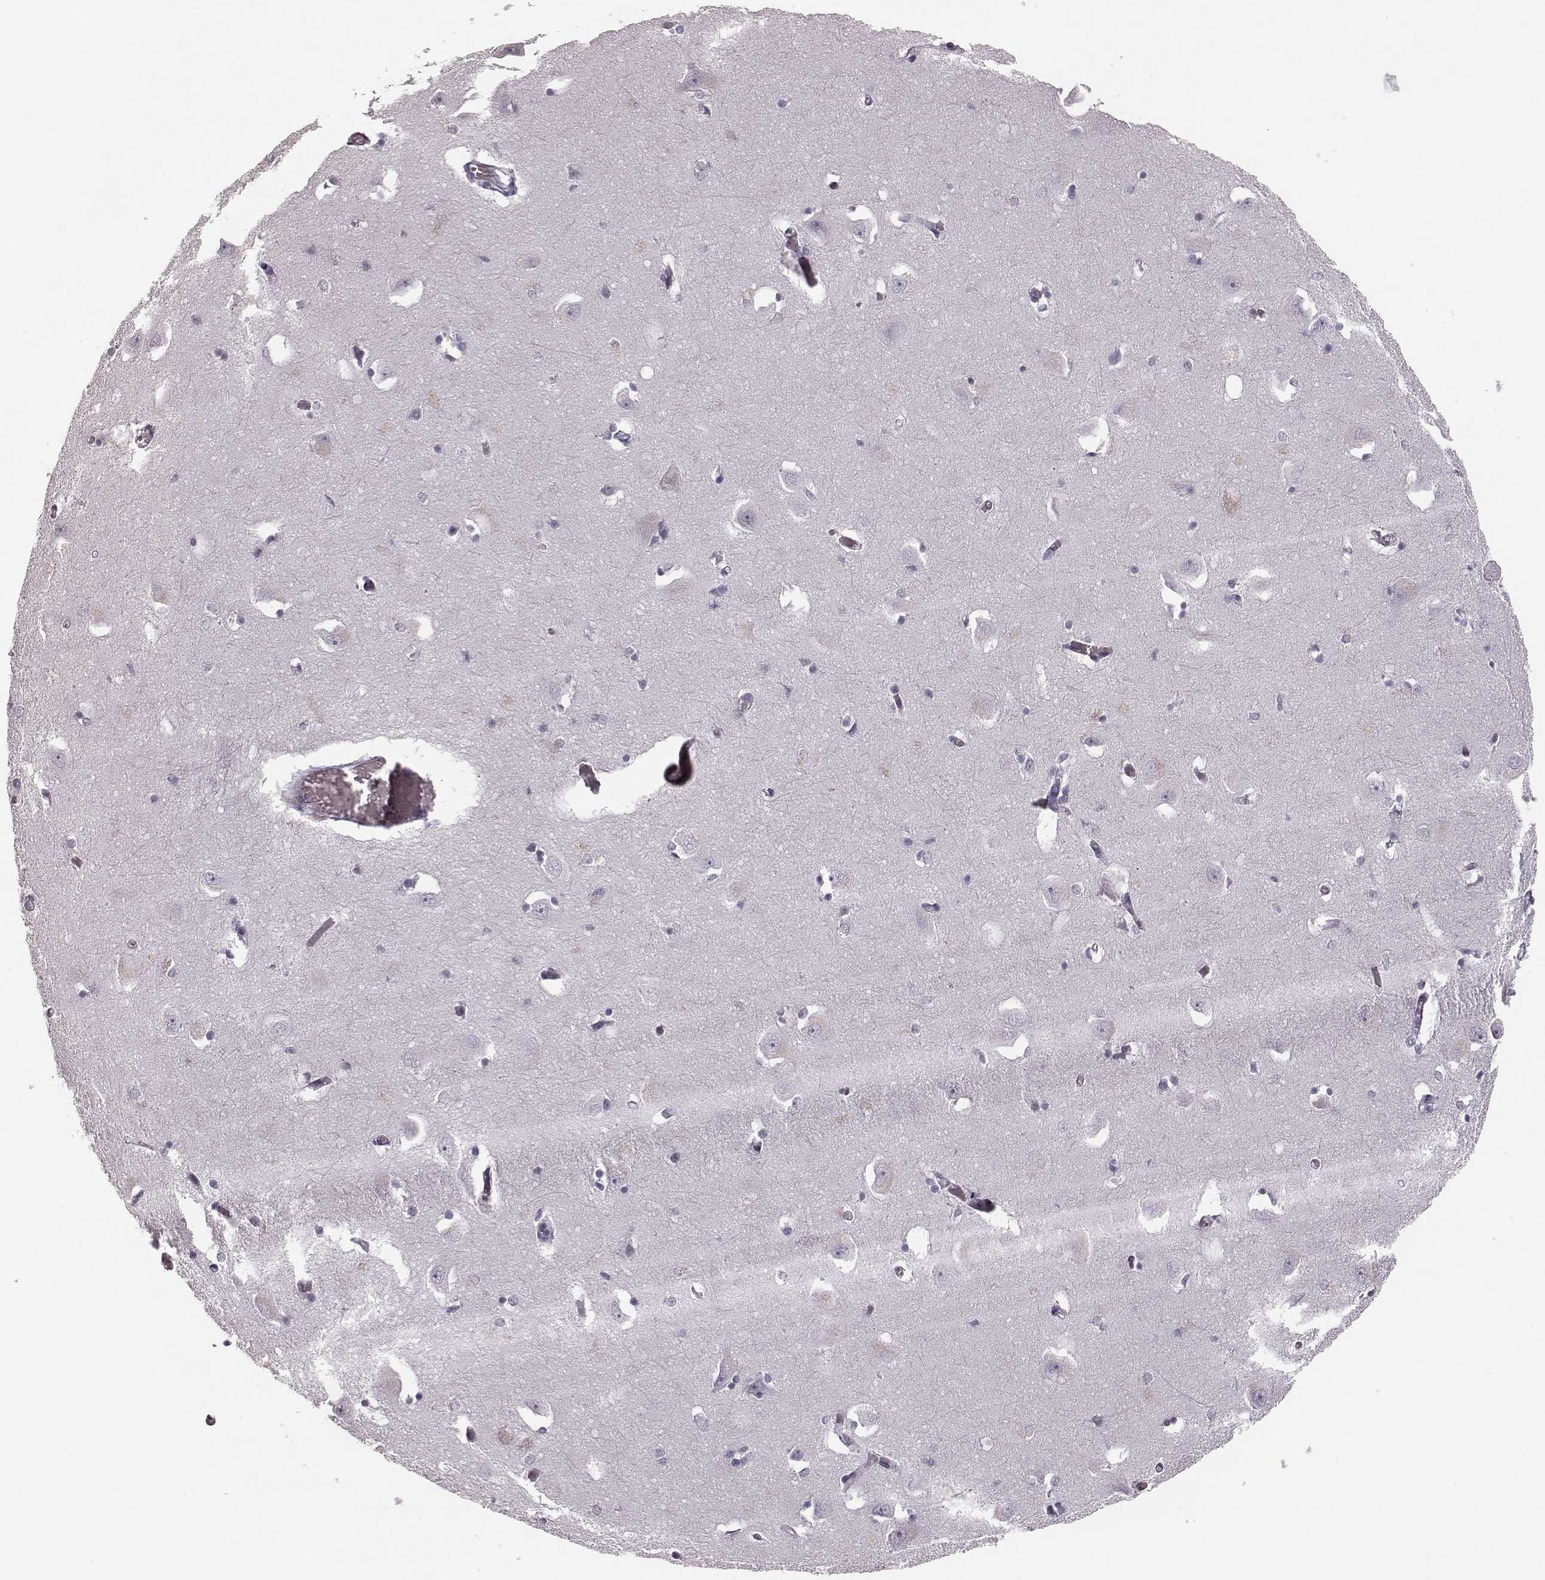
{"staining": {"intensity": "negative", "quantity": "none", "location": "none"}, "tissue": "caudate", "cell_type": "Glial cells", "image_type": "normal", "snomed": [{"axis": "morphology", "description": "Normal tissue, NOS"}, {"axis": "topography", "description": "Lateral ventricle wall"}, {"axis": "topography", "description": "Hippocampus"}], "caption": "This is an immunohistochemistry image of benign caudate. There is no positivity in glial cells.", "gene": "ZNF433", "patient": {"sex": "female", "age": 63}}